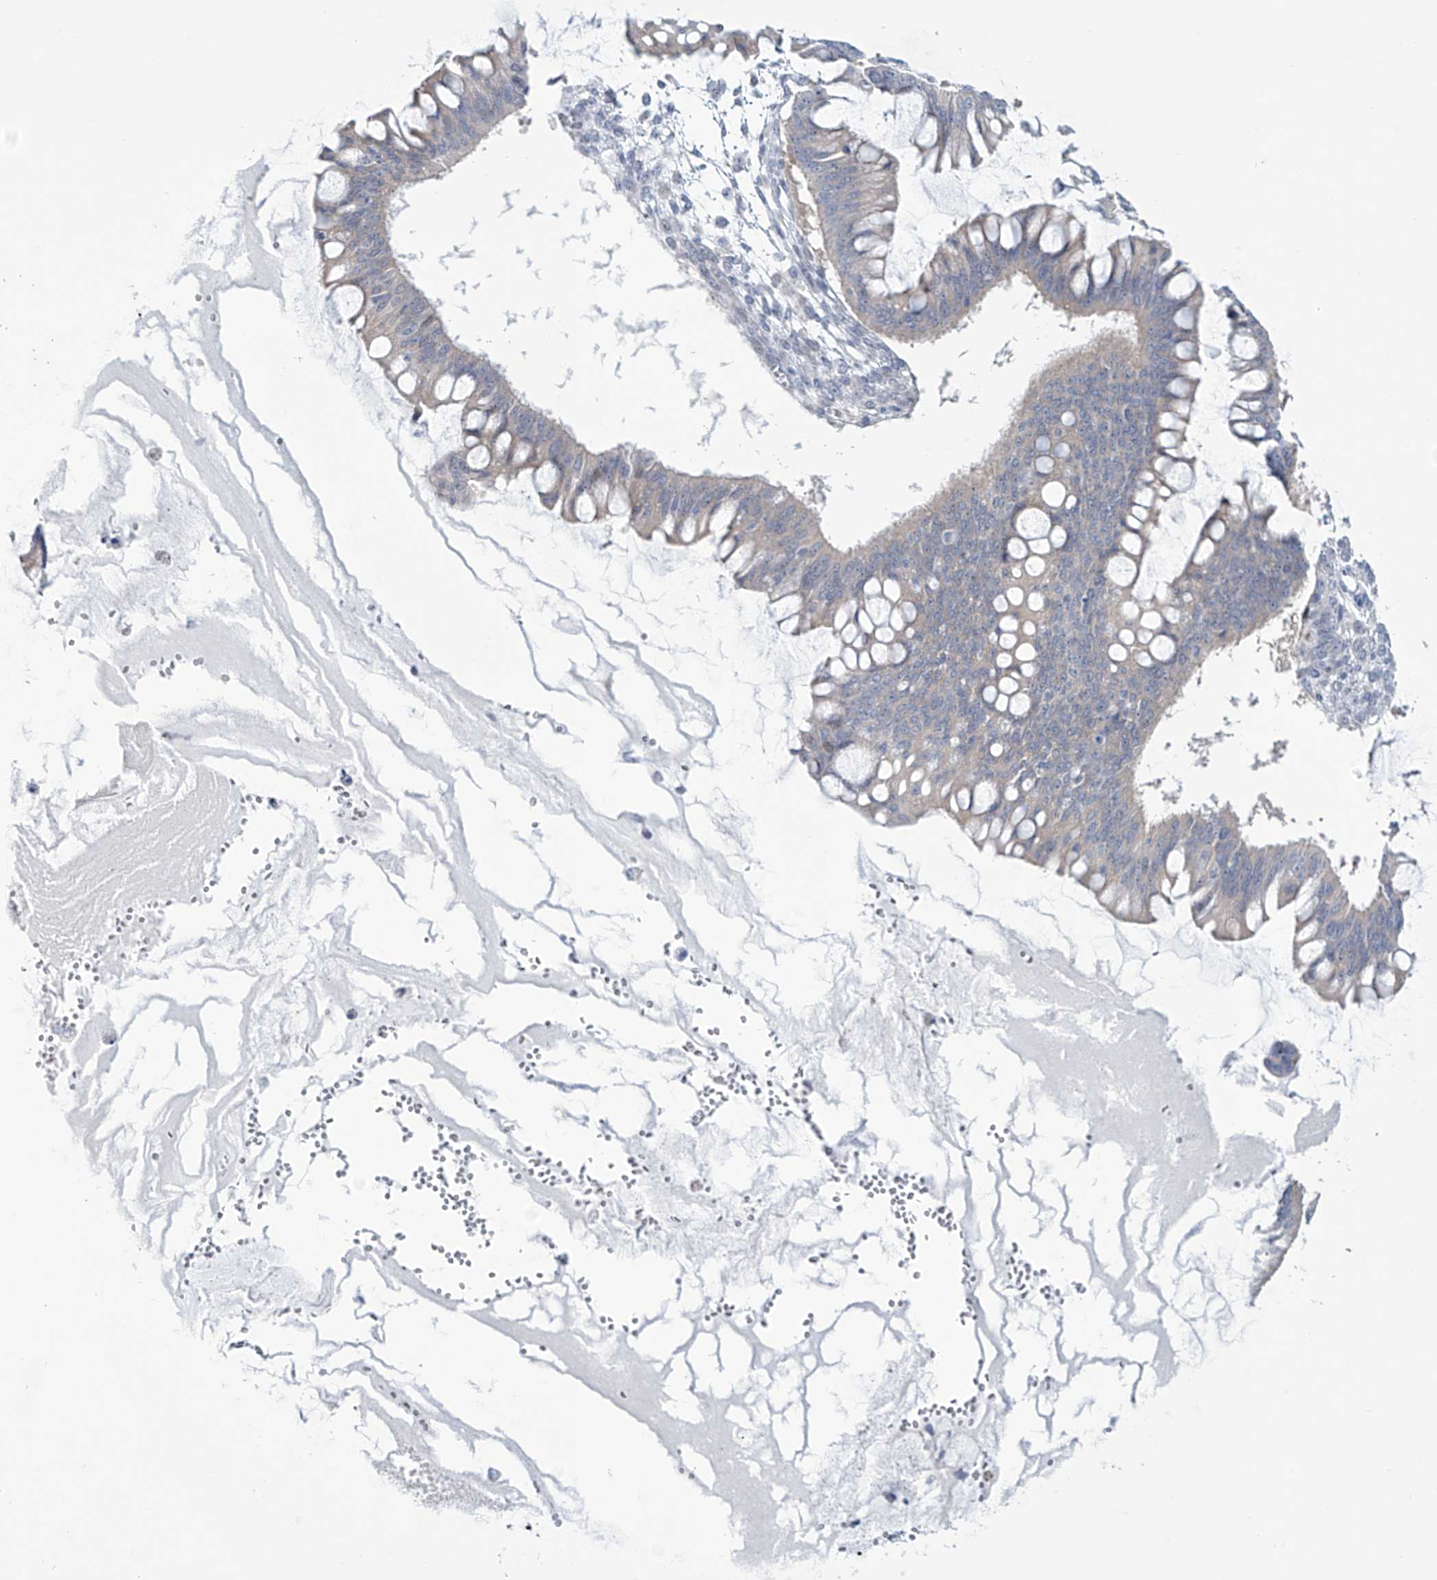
{"staining": {"intensity": "moderate", "quantity": "25%-75%", "location": "cytoplasmic/membranous"}, "tissue": "ovarian cancer", "cell_type": "Tumor cells", "image_type": "cancer", "snomed": [{"axis": "morphology", "description": "Cystadenocarcinoma, mucinous, NOS"}, {"axis": "topography", "description": "Ovary"}], "caption": "Protein staining shows moderate cytoplasmic/membranous expression in approximately 25%-75% of tumor cells in ovarian mucinous cystadenocarcinoma.", "gene": "TRIM60", "patient": {"sex": "female", "age": 73}}